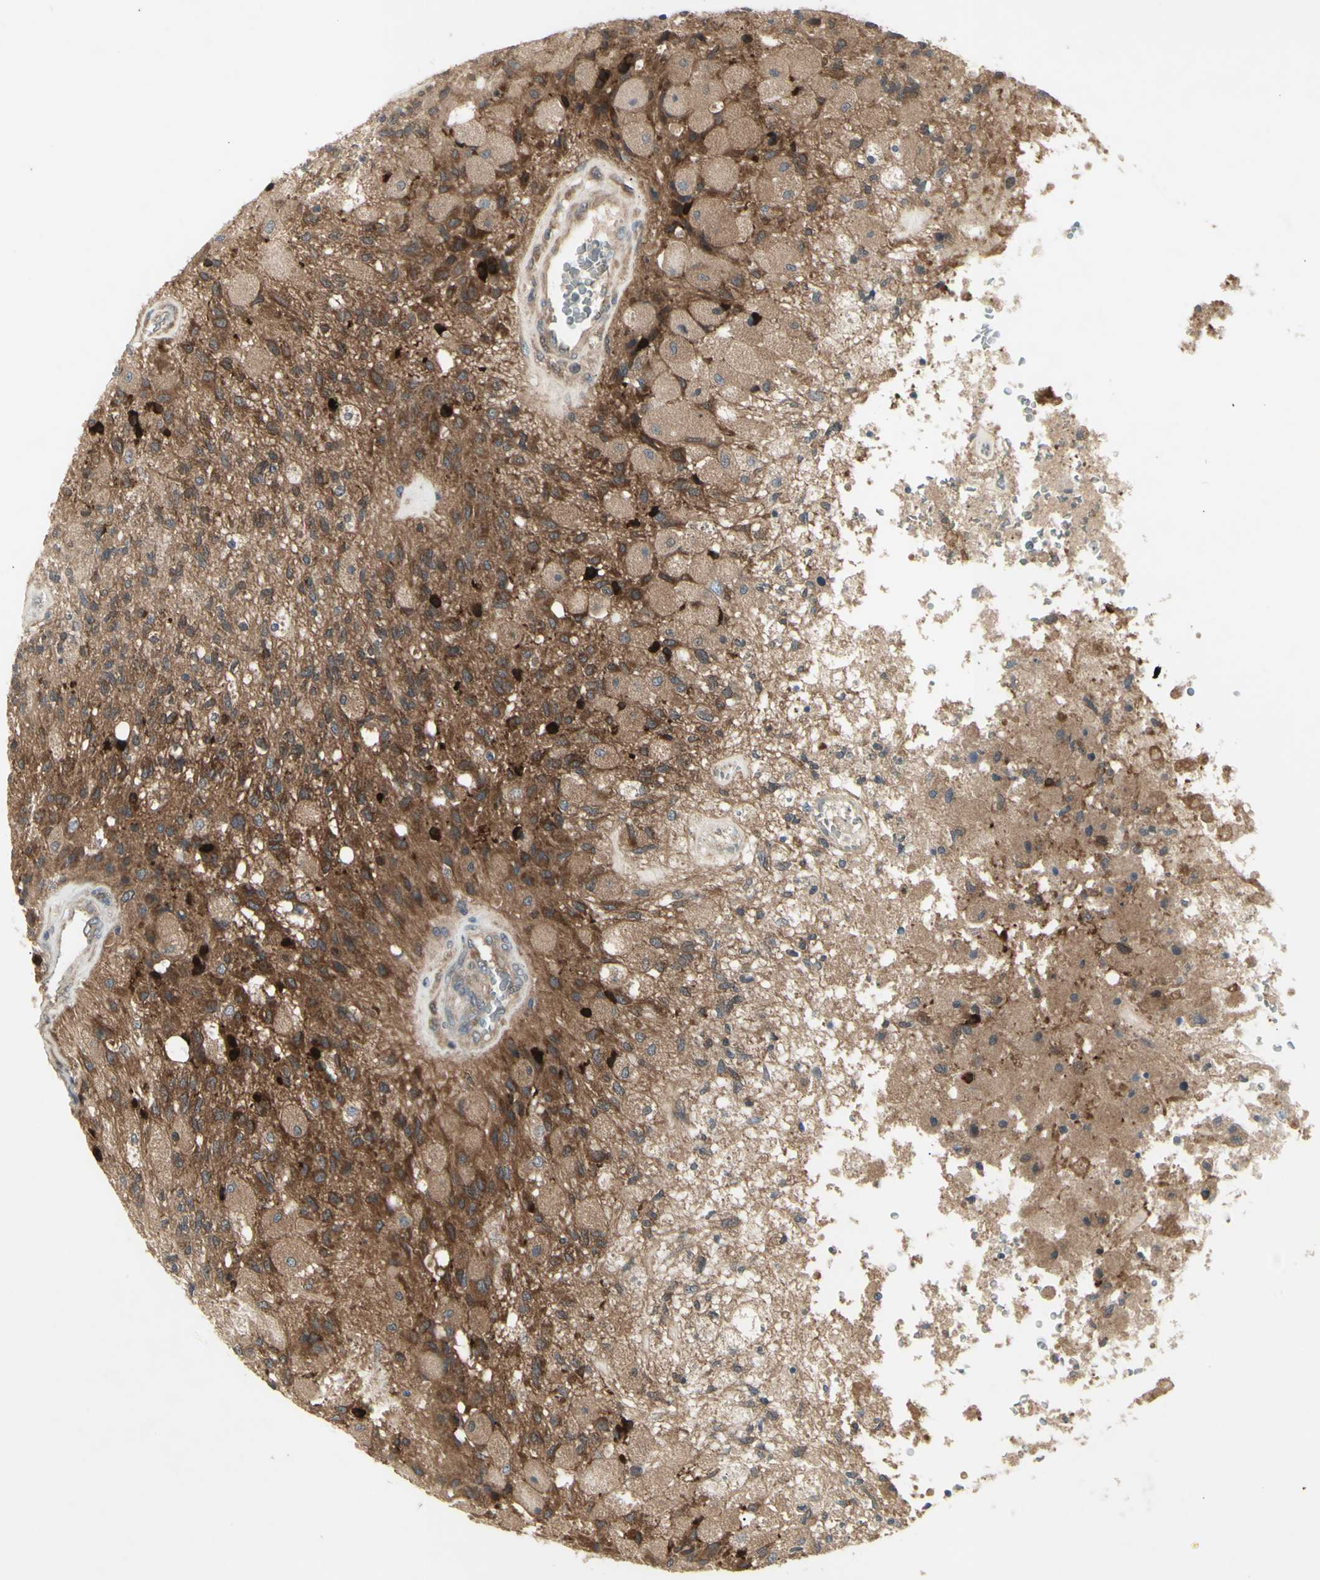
{"staining": {"intensity": "strong", "quantity": "<25%", "location": "cytoplasmic/membranous"}, "tissue": "glioma", "cell_type": "Tumor cells", "image_type": "cancer", "snomed": [{"axis": "morphology", "description": "Normal tissue, NOS"}, {"axis": "morphology", "description": "Glioma, malignant, High grade"}, {"axis": "topography", "description": "Cerebral cortex"}], "caption": "An image showing strong cytoplasmic/membranous staining in about <25% of tumor cells in glioma, as visualized by brown immunohistochemical staining.", "gene": "CHURC1-FNTB", "patient": {"sex": "male", "age": 77}}